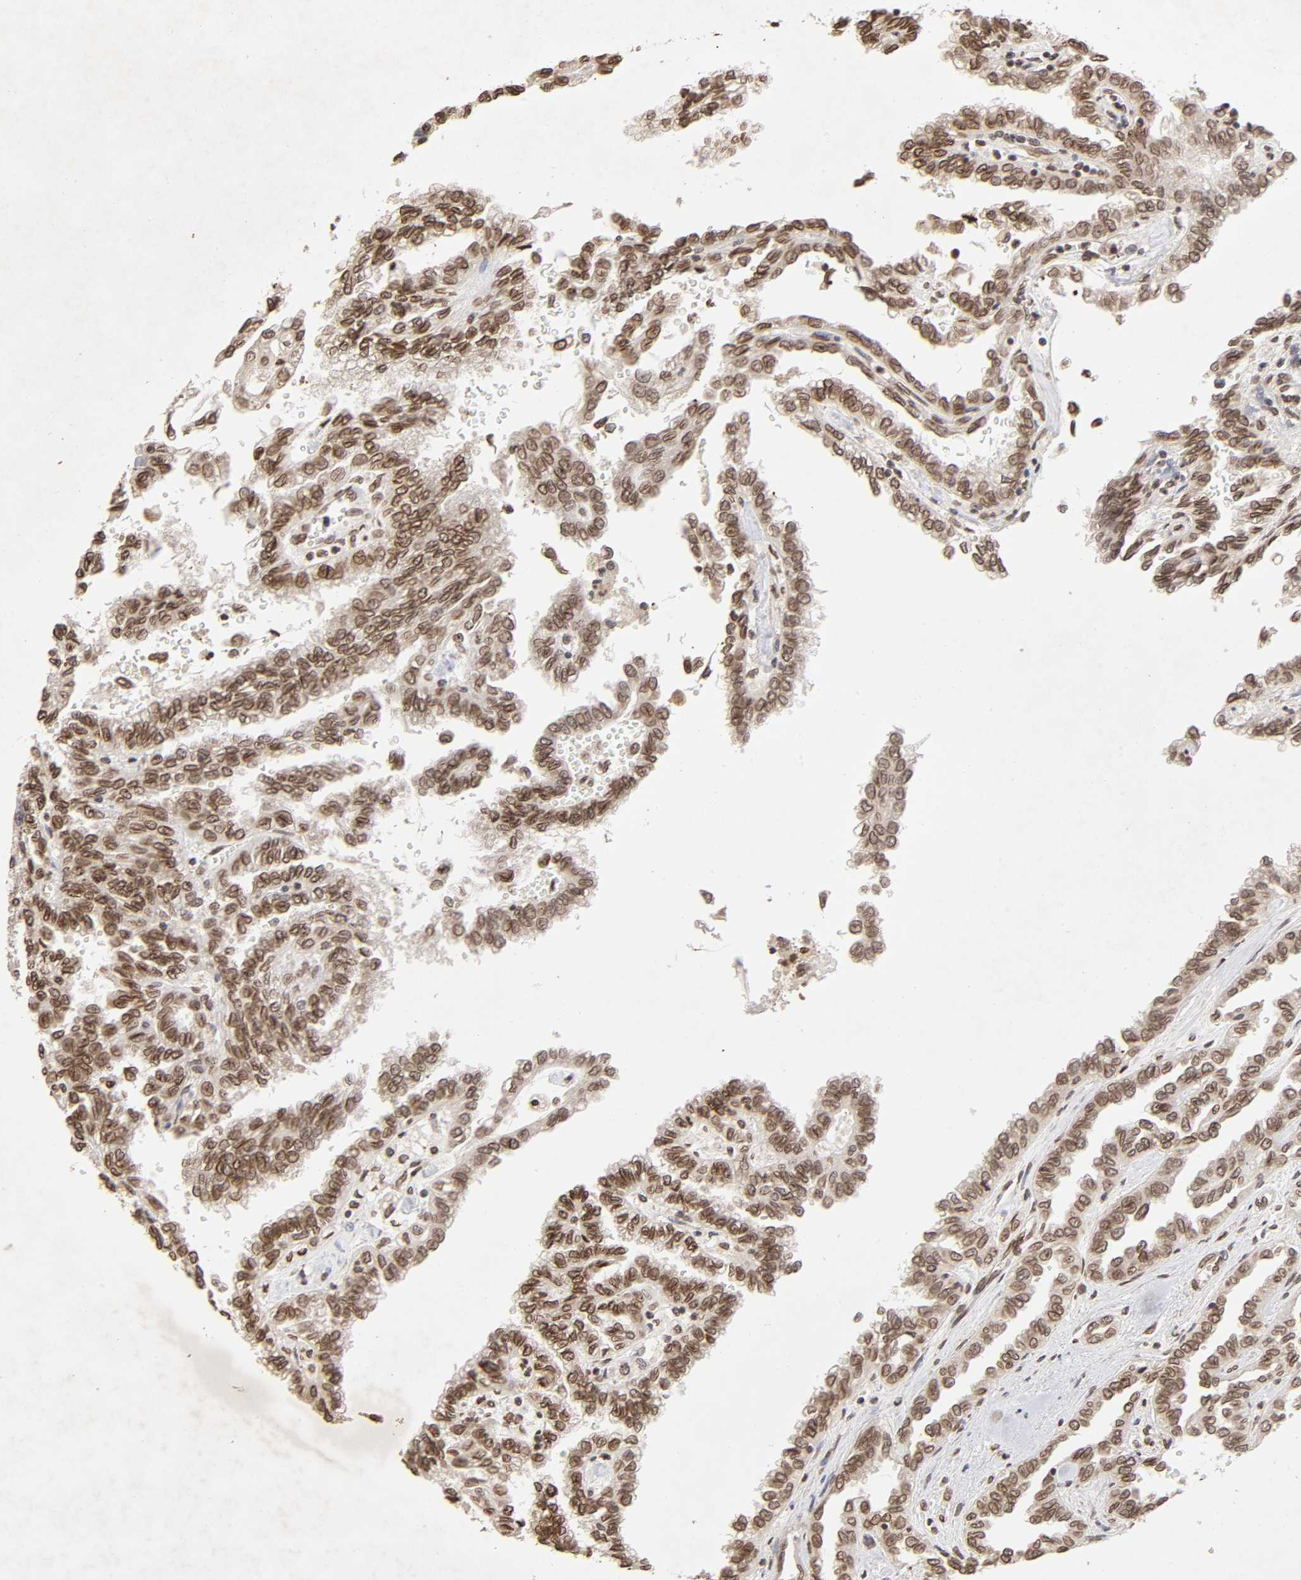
{"staining": {"intensity": "moderate", "quantity": ">75%", "location": "nuclear"}, "tissue": "renal cancer", "cell_type": "Tumor cells", "image_type": "cancer", "snomed": [{"axis": "morphology", "description": "Inflammation, NOS"}, {"axis": "morphology", "description": "Adenocarcinoma, NOS"}, {"axis": "topography", "description": "Kidney"}], "caption": "Renal cancer (adenocarcinoma) stained for a protein (brown) reveals moderate nuclear positive expression in about >75% of tumor cells.", "gene": "MLLT6", "patient": {"sex": "male", "age": 68}}